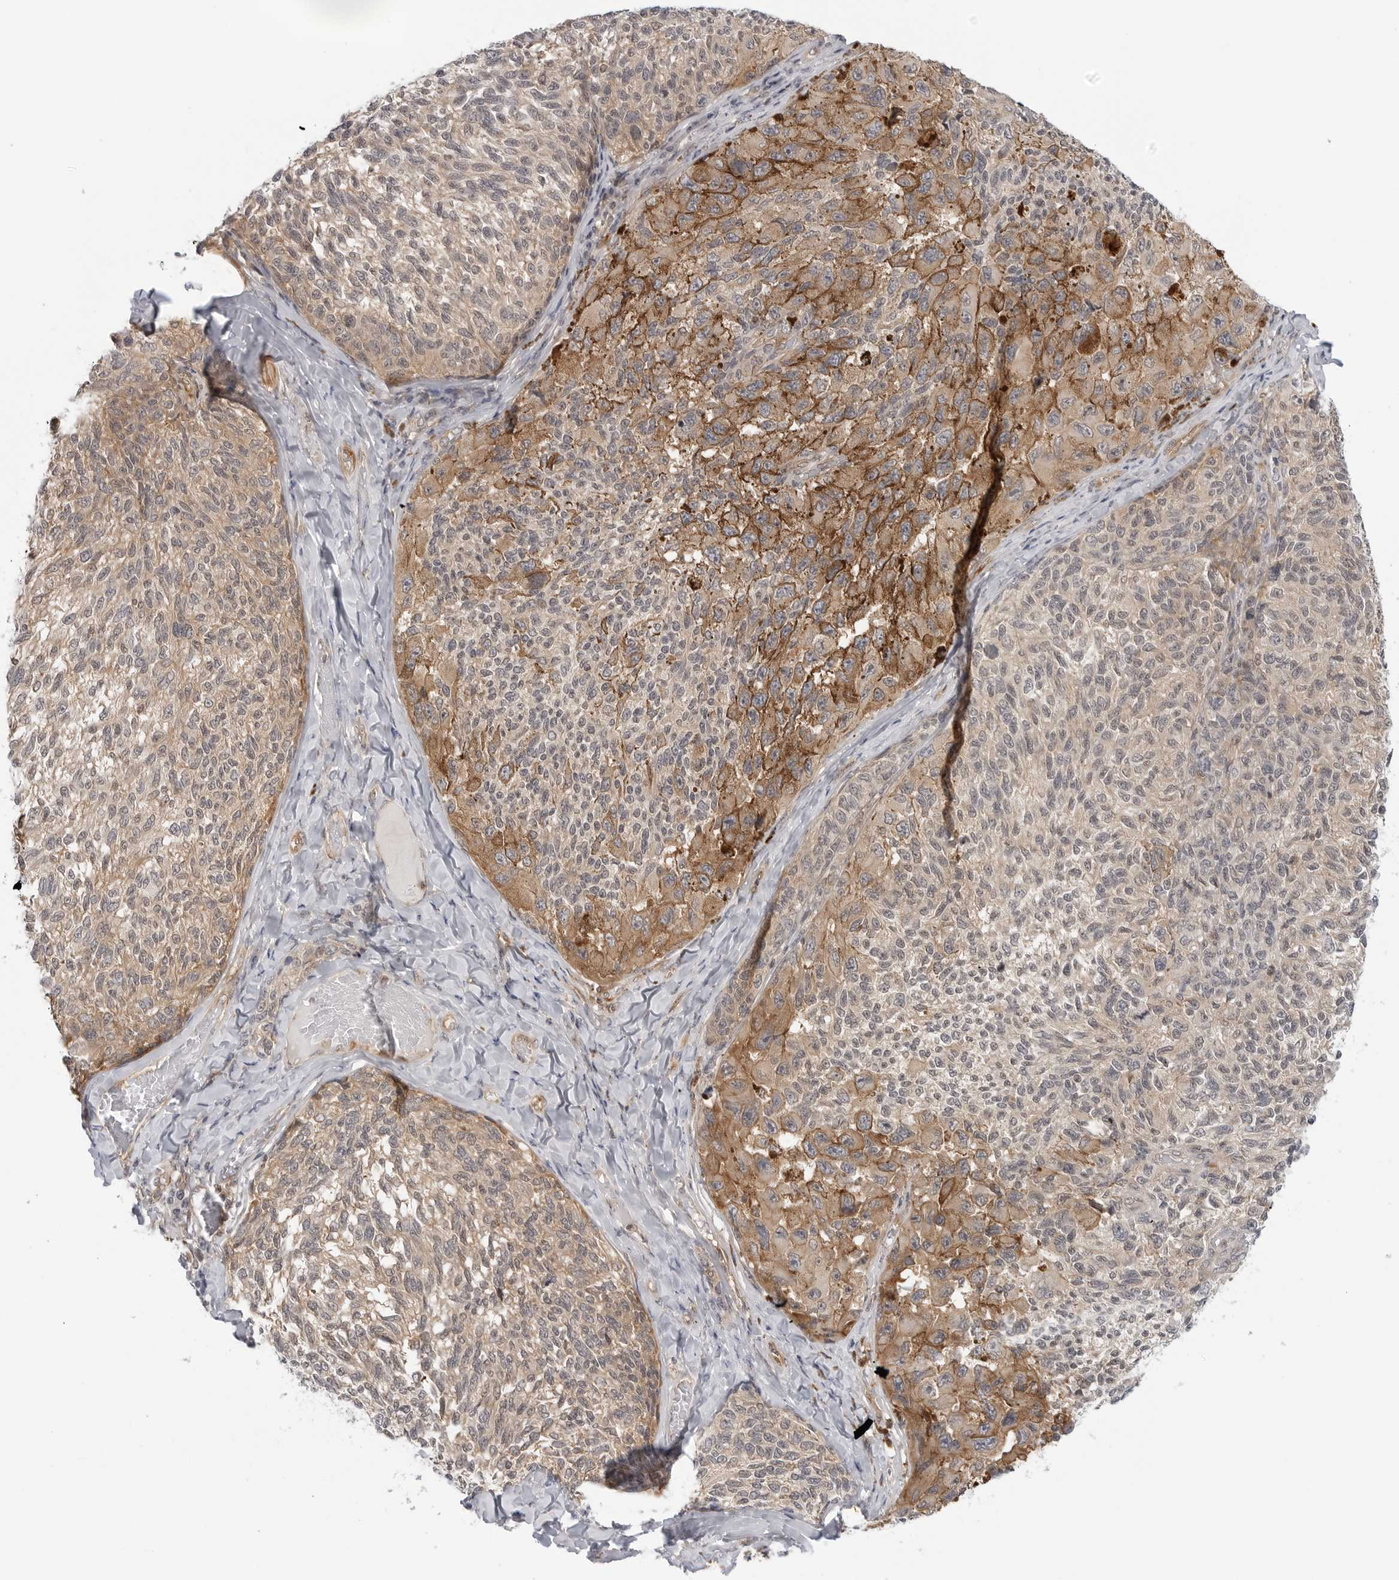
{"staining": {"intensity": "moderate", "quantity": "25%-75%", "location": "cytoplasmic/membranous"}, "tissue": "melanoma", "cell_type": "Tumor cells", "image_type": "cancer", "snomed": [{"axis": "morphology", "description": "Malignant melanoma, NOS"}, {"axis": "topography", "description": "Skin"}], "caption": "Malignant melanoma stained with a brown dye displays moderate cytoplasmic/membranous positive staining in approximately 25%-75% of tumor cells.", "gene": "STXBP3", "patient": {"sex": "female", "age": 73}}